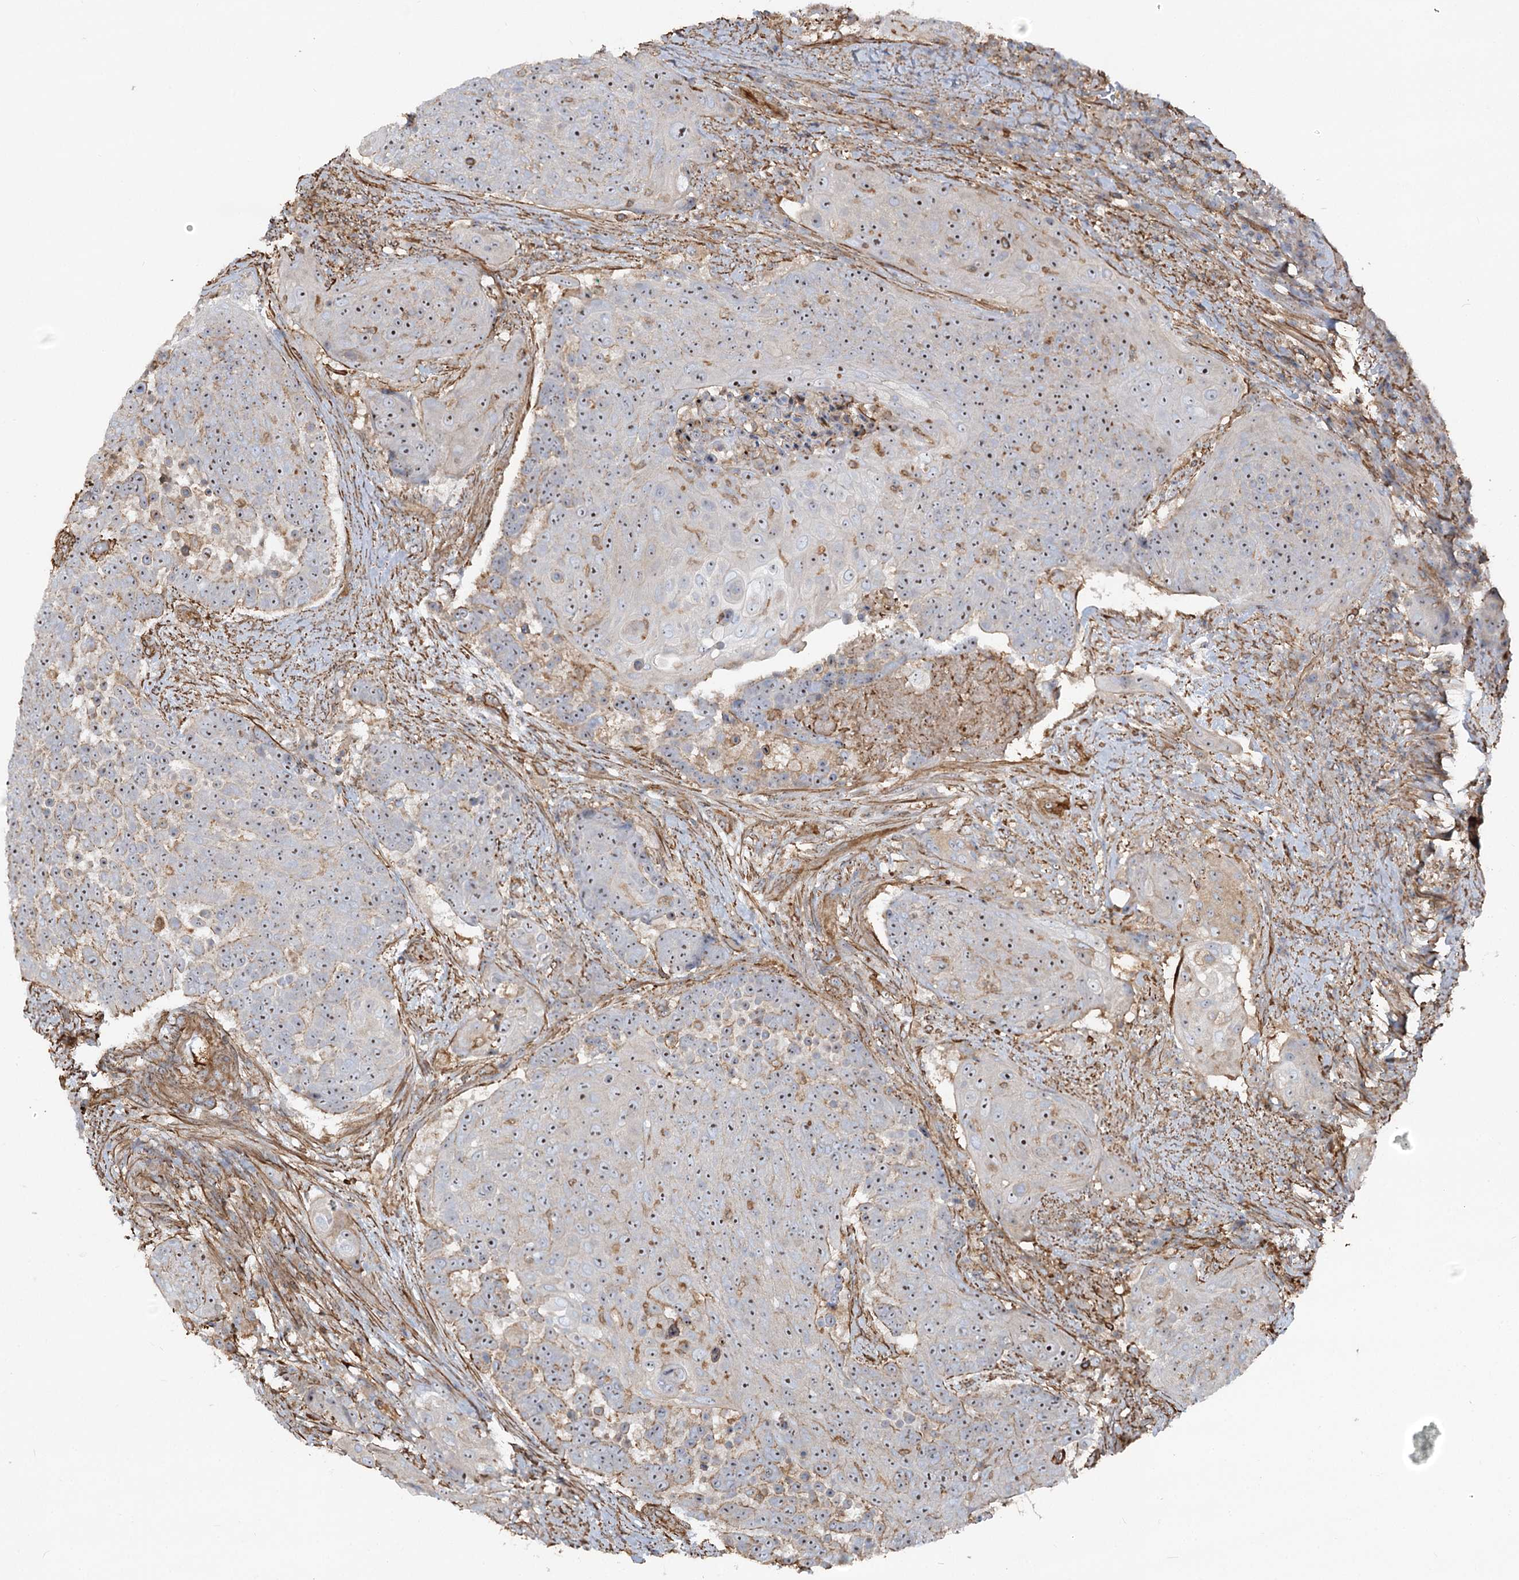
{"staining": {"intensity": "weak", "quantity": "25%-75%", "location": "nuclear"}, "tissue": "urothelial cancer", "cell_type": "Tumor cells", "image_type": "cancer", "snomed": [{"axis": "morphology", "description": "Urothelial carcinoma, High grade"}, {"axis": "topography", "description": "Urinary bladder"}], "caption": "Immunohistochemical staining of high-grade urothelial carcinoma exhibits low levels of weak nuclear protein expression in approximately 25%-75% of tumor cells. Nuclei are stained in blue.", "gene": "WDR36", "patient": {"sex": "female", "age": 63}}